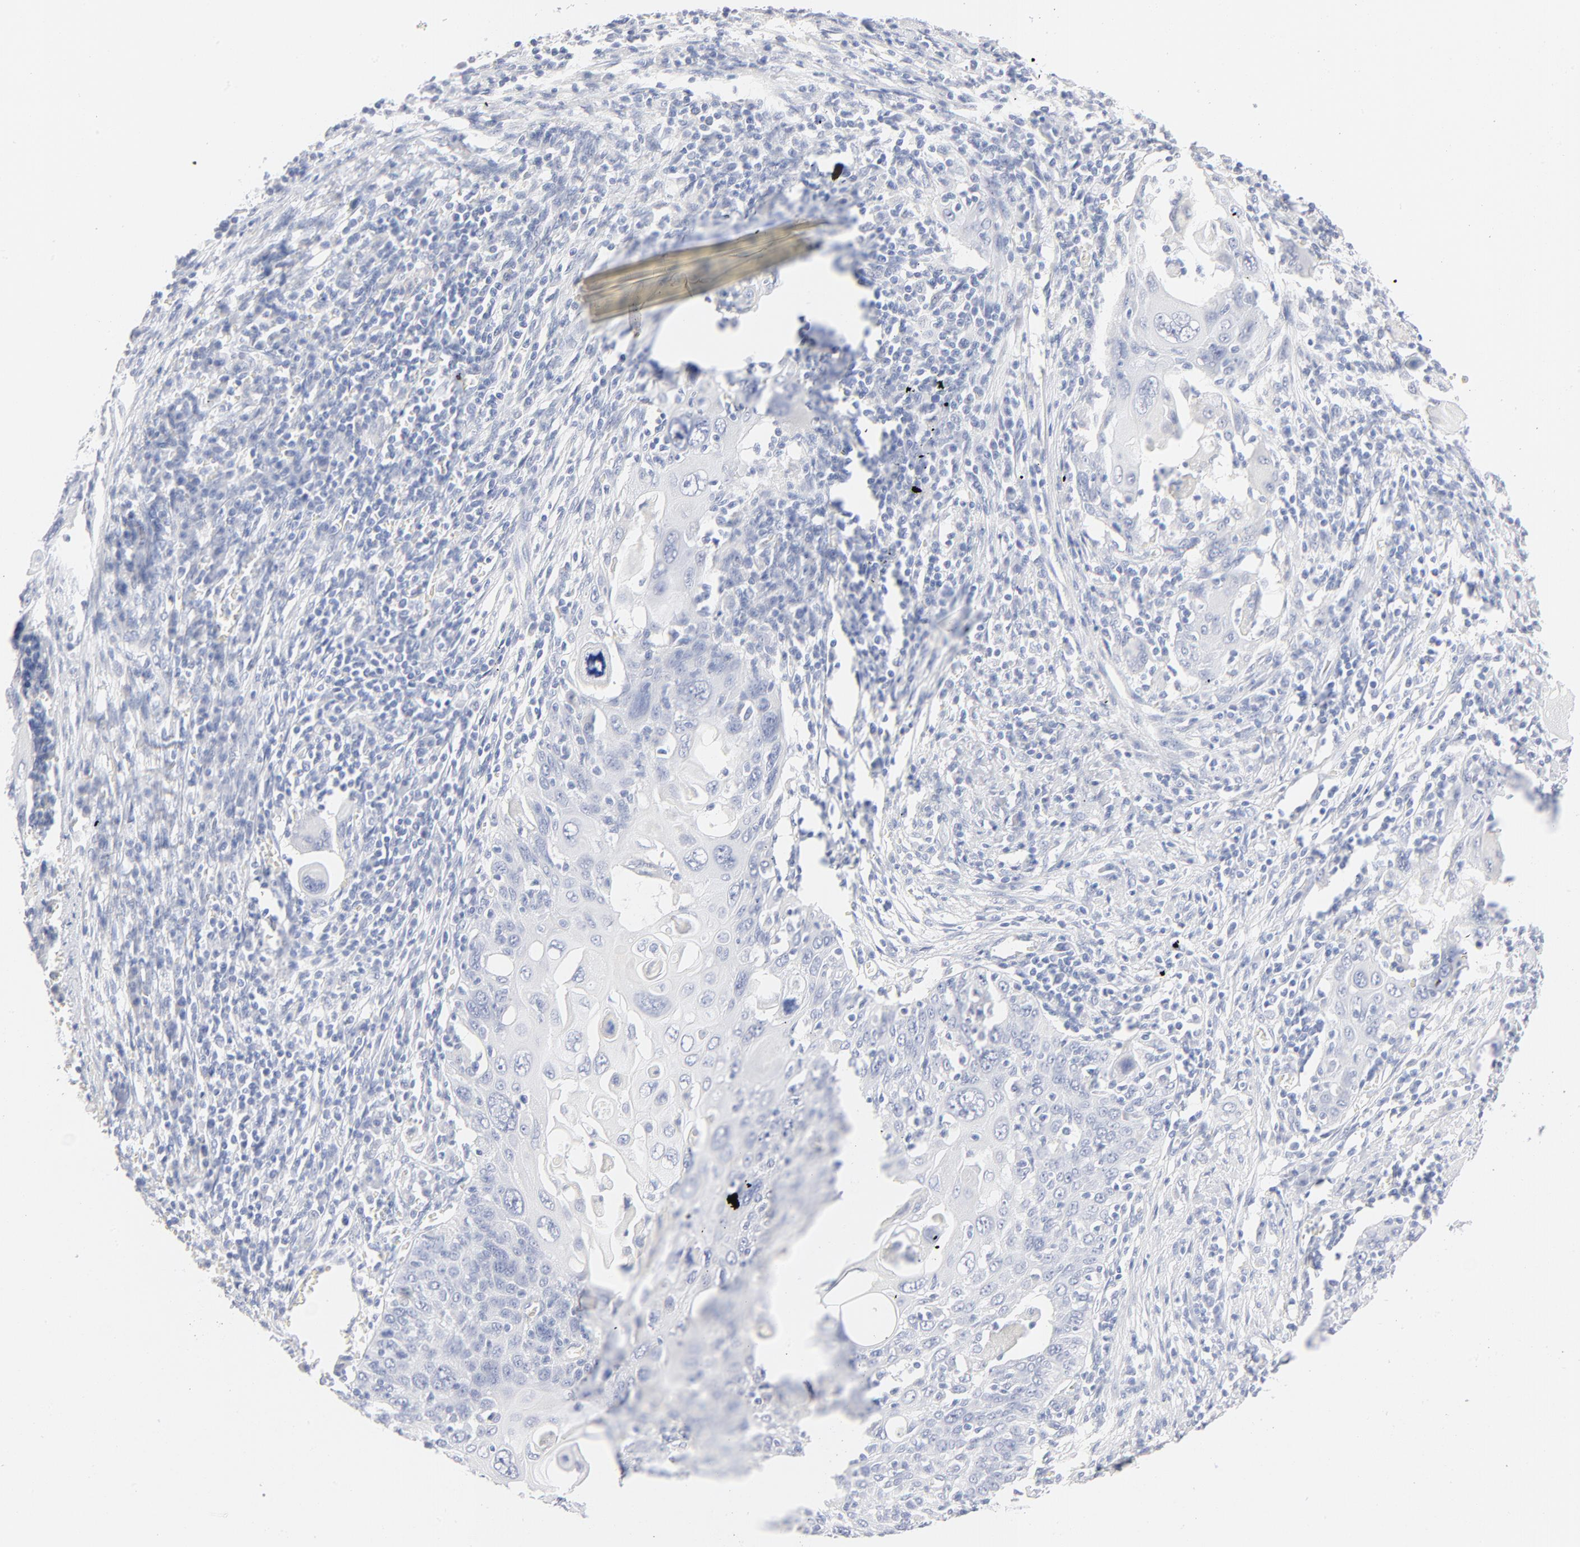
{"staining": {"intensity": "negative", "quantity": "none", "location": "none"}, "tissue": "cervical cancer", "cell_type": "Tumor cells", "image_type": "cancer", "snomed": [{"axis": "morphology", "description": "Squamous cell carcinoma, NOS"}, {"axis": "topography", "description": "Cervix"}], "caption": "The micrograph demonstrates no significant positivity in tumor cells of cervical cancer (squamous cell carcinoma).", "gene": "ONECUT1", "patient": {"sex": "female", "age": 54}}